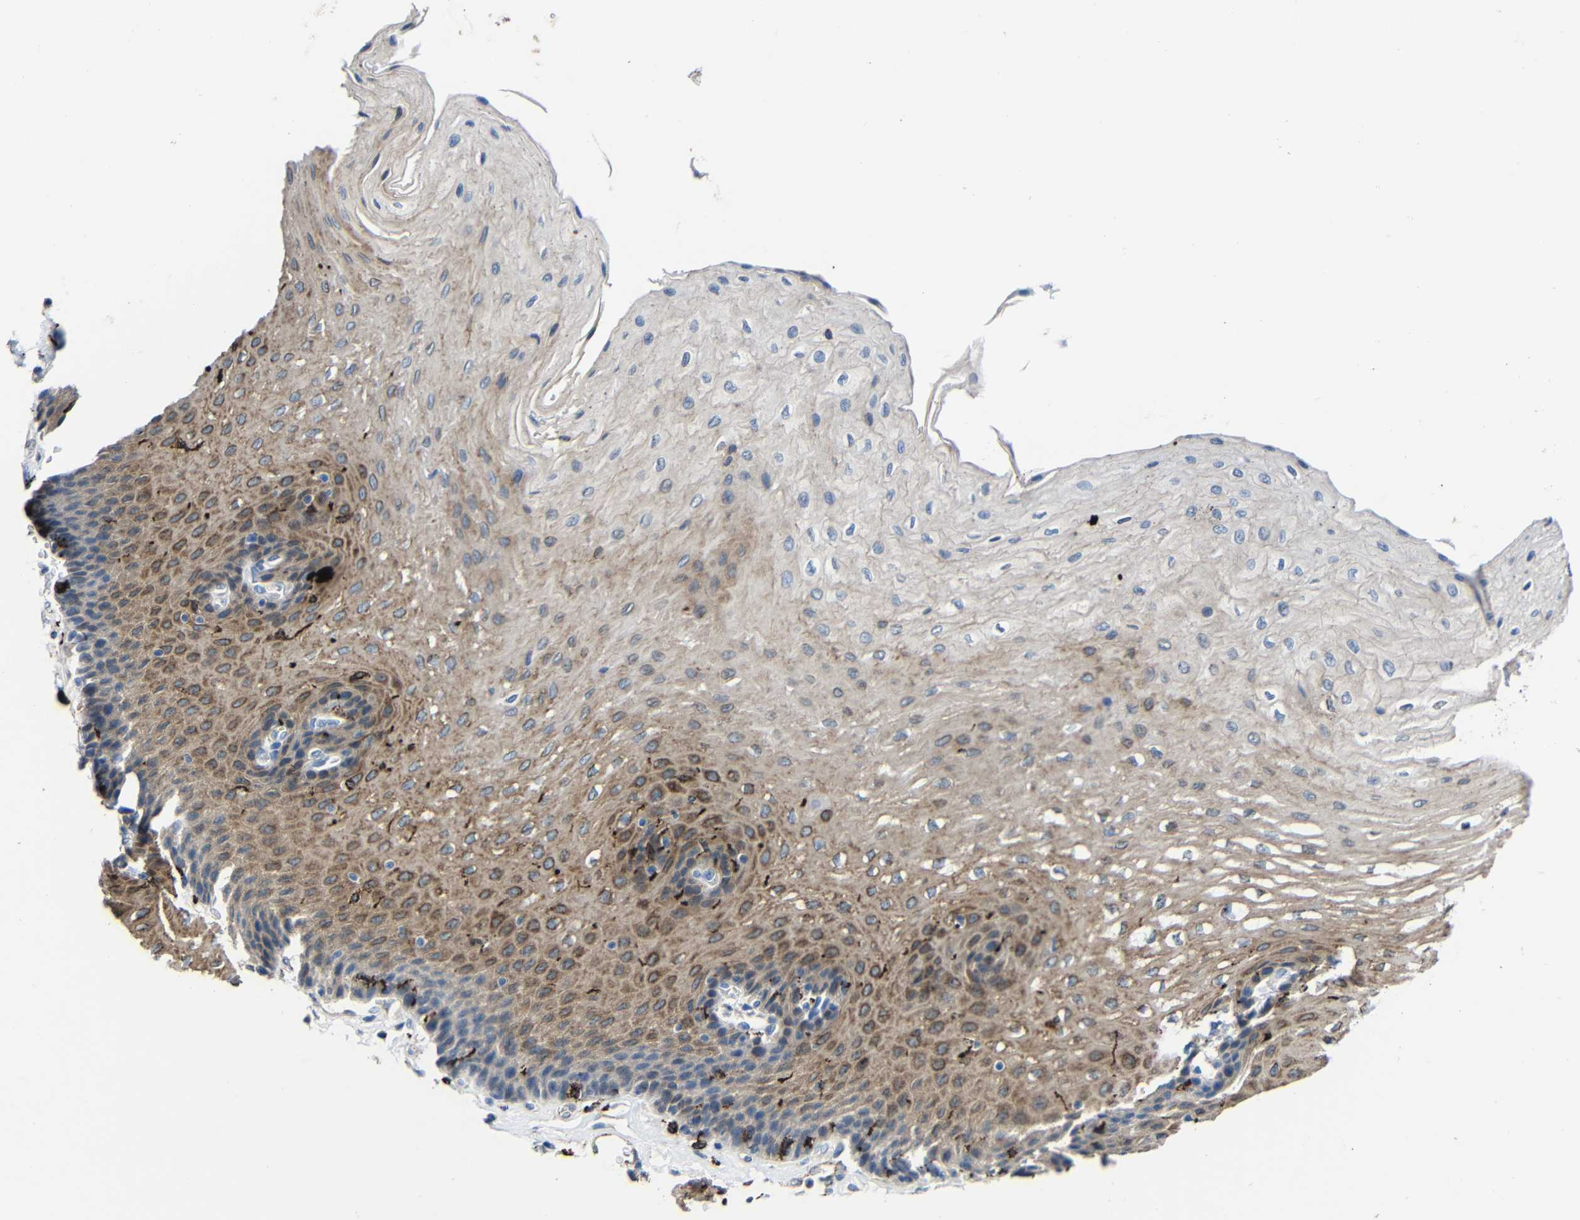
{"staining": {"intensity": "moderate", "quantity": ">75%", "location": "cytoplasmic/membranous"}, "tissue": "esophagus", "cell_type": "Squamous epithelial cells", "image_type": "normal", "snomed": [{"axis": "morphology", "description": "Normal tissue, NOS"}, {"axis": "topography", "description": "Esophagus"}], "caption": "Squamous epithelial cells show medium levels of moderate cytoplasmic/membranous expression in about >75% of cells in benign human esophagus. The staining was performed using DAB (3,3'-diaminobenzidine), with brown indicating positive protein expression. Nuclei are stained blue with hematoxylin.", "gene": "HLA", "patient": {"sex": "female", "age": 72}}